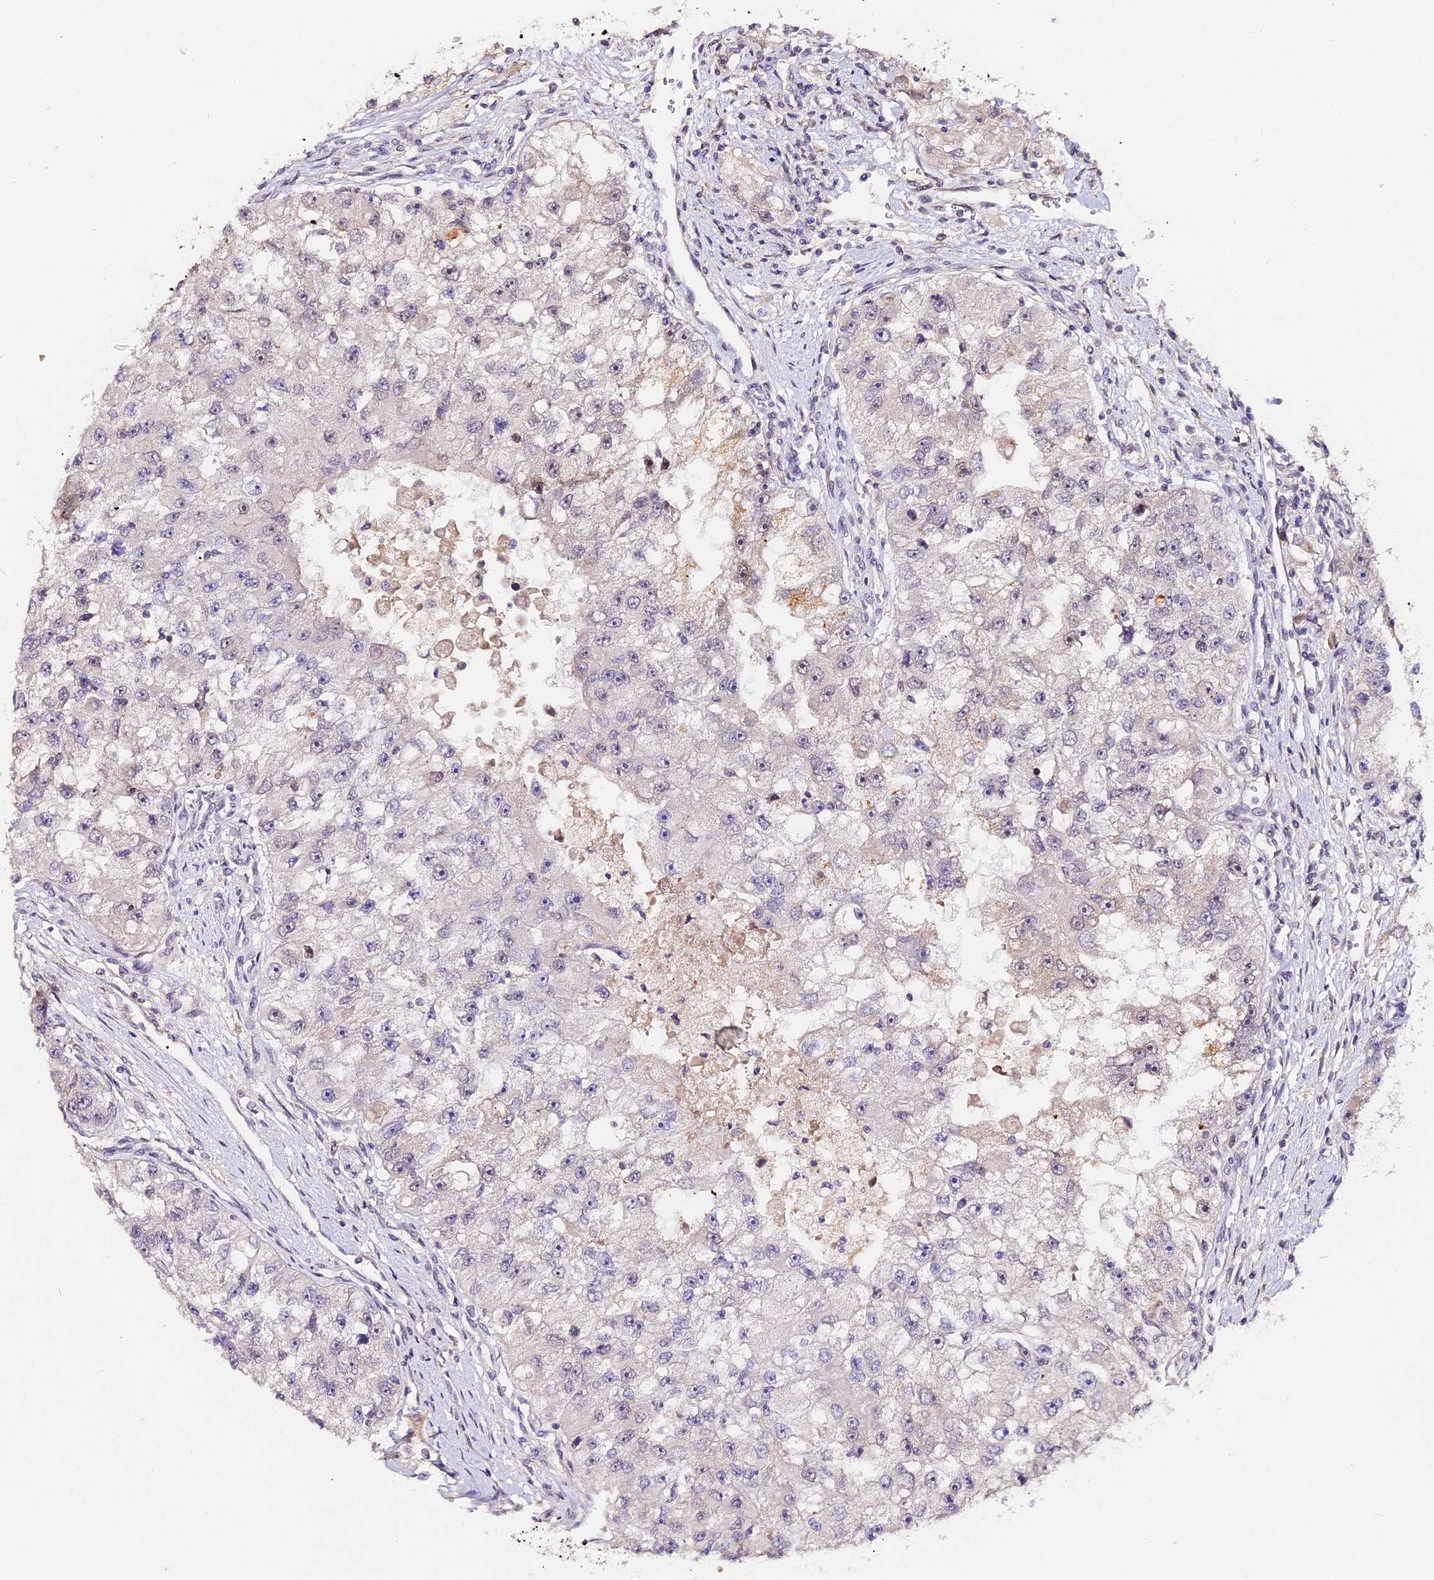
{"staining": {"intensity": "weak", "quantity": "<25%", "location": "cytoplasmic/membranous"}, "tissue": "renal cancer", "cell_type": "Tumor cells", "image_type": "cancer", "snomed": [{"axis": "morphology", "description": "Adenocarcinoma, NOS"}, {"axis": "topography", "description": "Kidney"}], "caption": "Tumor cells show no significant protein positivity in renal cancer (adenocarcinoma).", "gene": "IMPACT", "patient": {"sex": "male", "age": 63}}